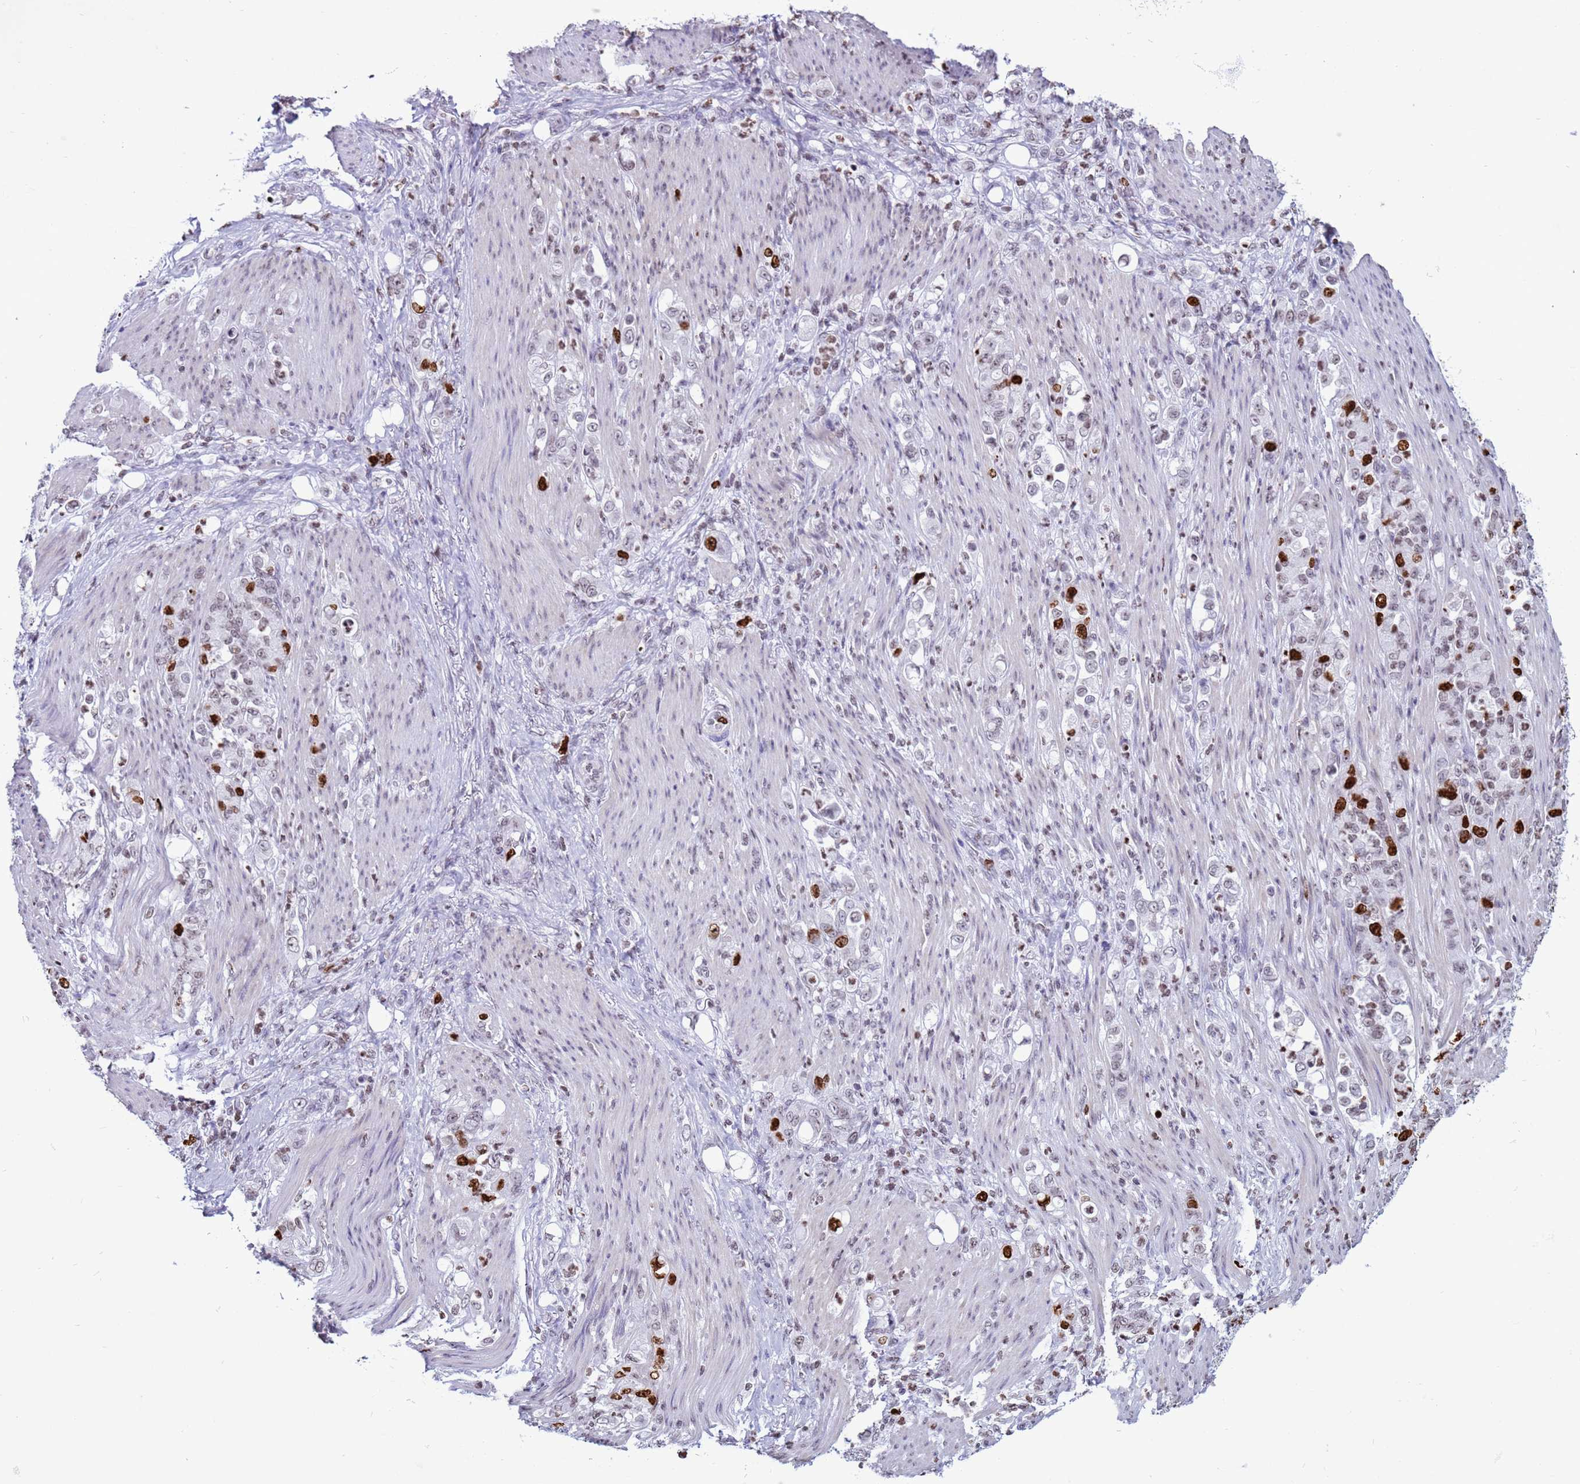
{"staining": {"intensity": "strong", "quantity": "<25%", "location": "nuclear"}, "tissue": "stomach cancer", "cell_type": "Tumor cells", "image_type": "cancer", "snomed": [{"axis": "morphology", "description": "Normal tissue, NOS"}, {"axis": "morphology", "description": "Adenocarcinoma, NOS"}, {"axis": "topography", "description": "Stomach"}], "caption": "The image reveals staining of stomach cancer, revealing strong nuclear protein staining (brown color) within tumor cells.", "gene": "H4C8", "patient": {"sex": "female", "age": 79}}